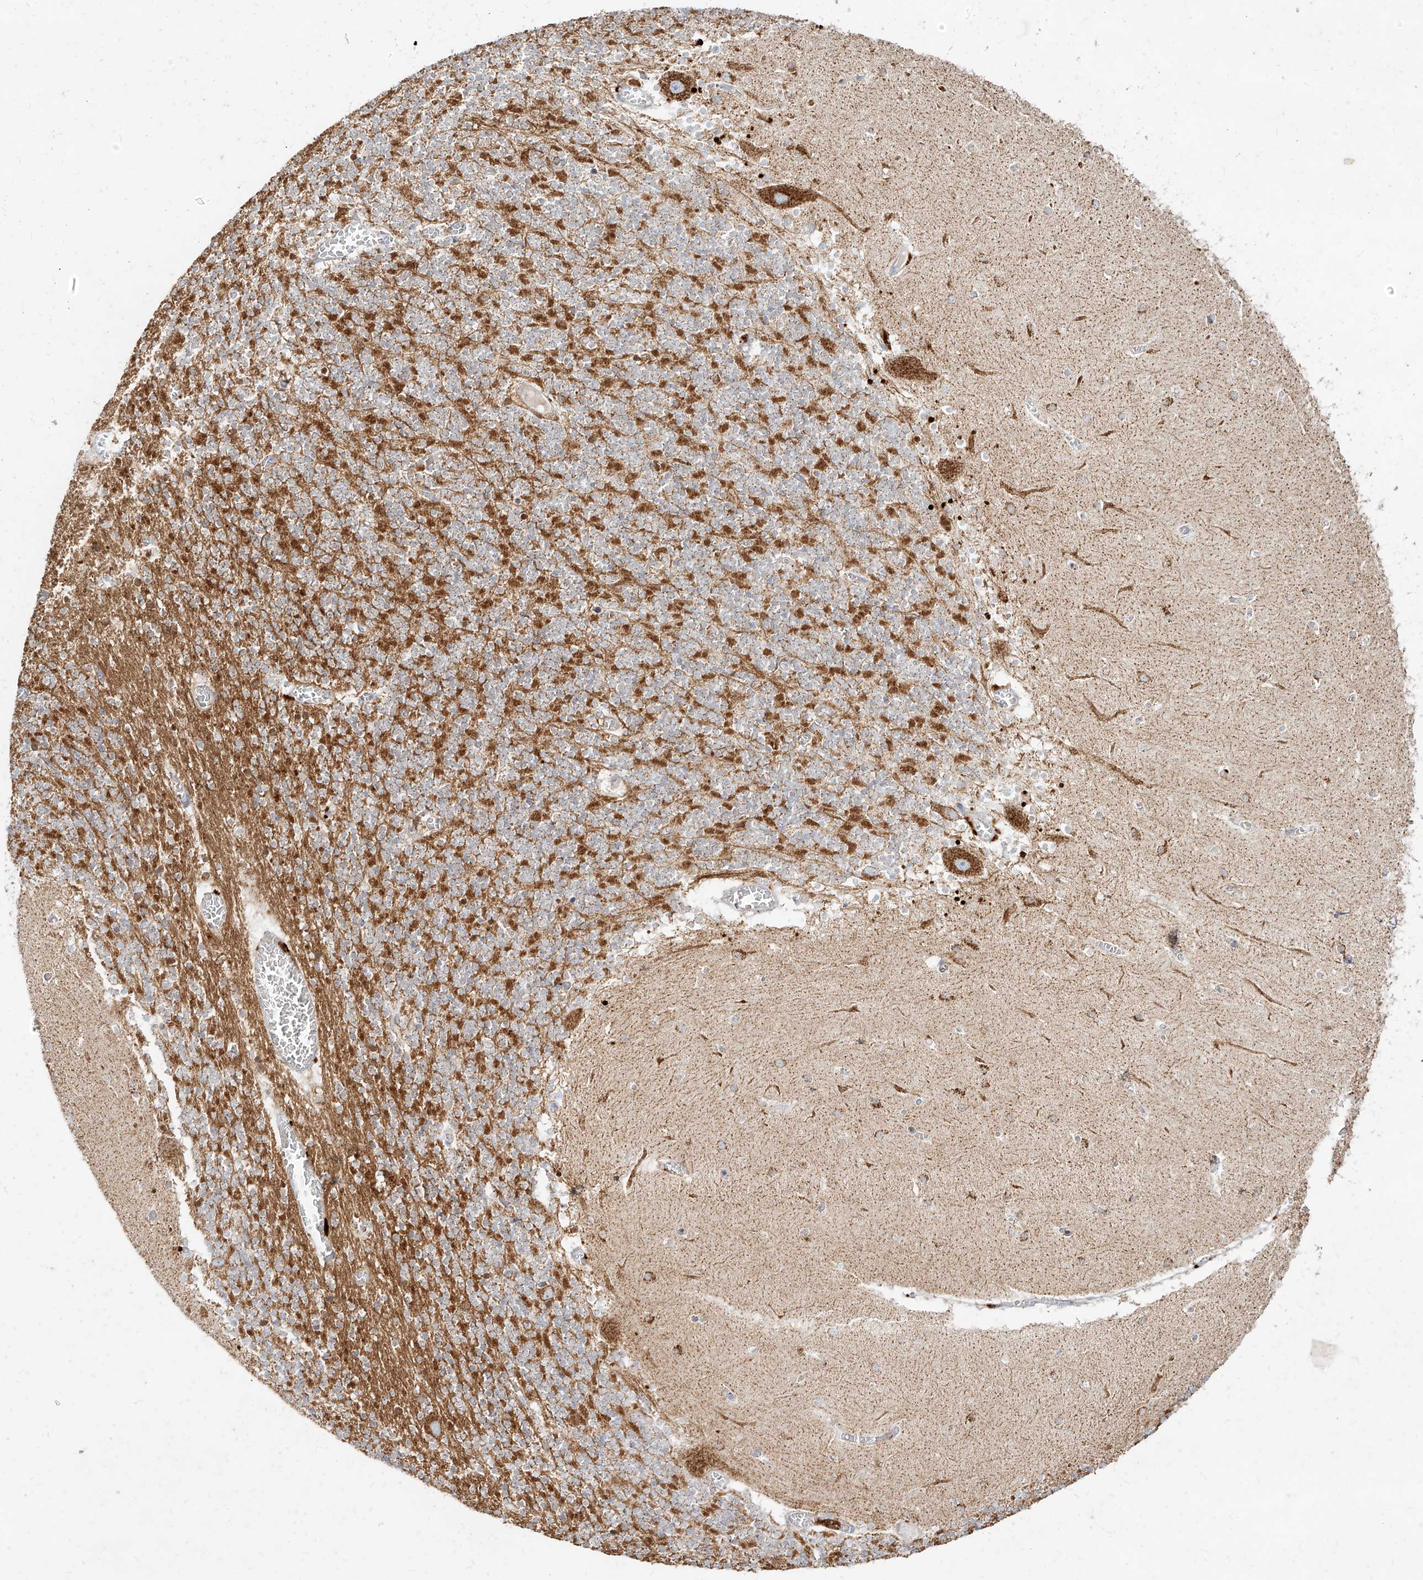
{"staining": {"intensity": "moderate", "quantity": "25%-75%", "location": "cytoplasmic/membranous"}, "tissue": "cerebellum", "cell_type": "Cells in granular layer", "image_type": "normal", "snomed": [{"axis": "morphology", "description": "Normal tissue, NOS"}, {"axis": "topography", "description": "Cerebellum"}], "caption": "Protein staining by immunohistochemistry demonstrates moderate cytoplasmic/membranous staining in approximately 25%-75% of cells in granular layer in benign cerebellum. The protein of interest is stained brown, and the nuclei are stained in blue (DAB (3,3'-diaminobenzidine) IHC with brightfield microscopy, high magnification).", "gene": "MTX2", "patient": {"sex": "female", "age": 28}}